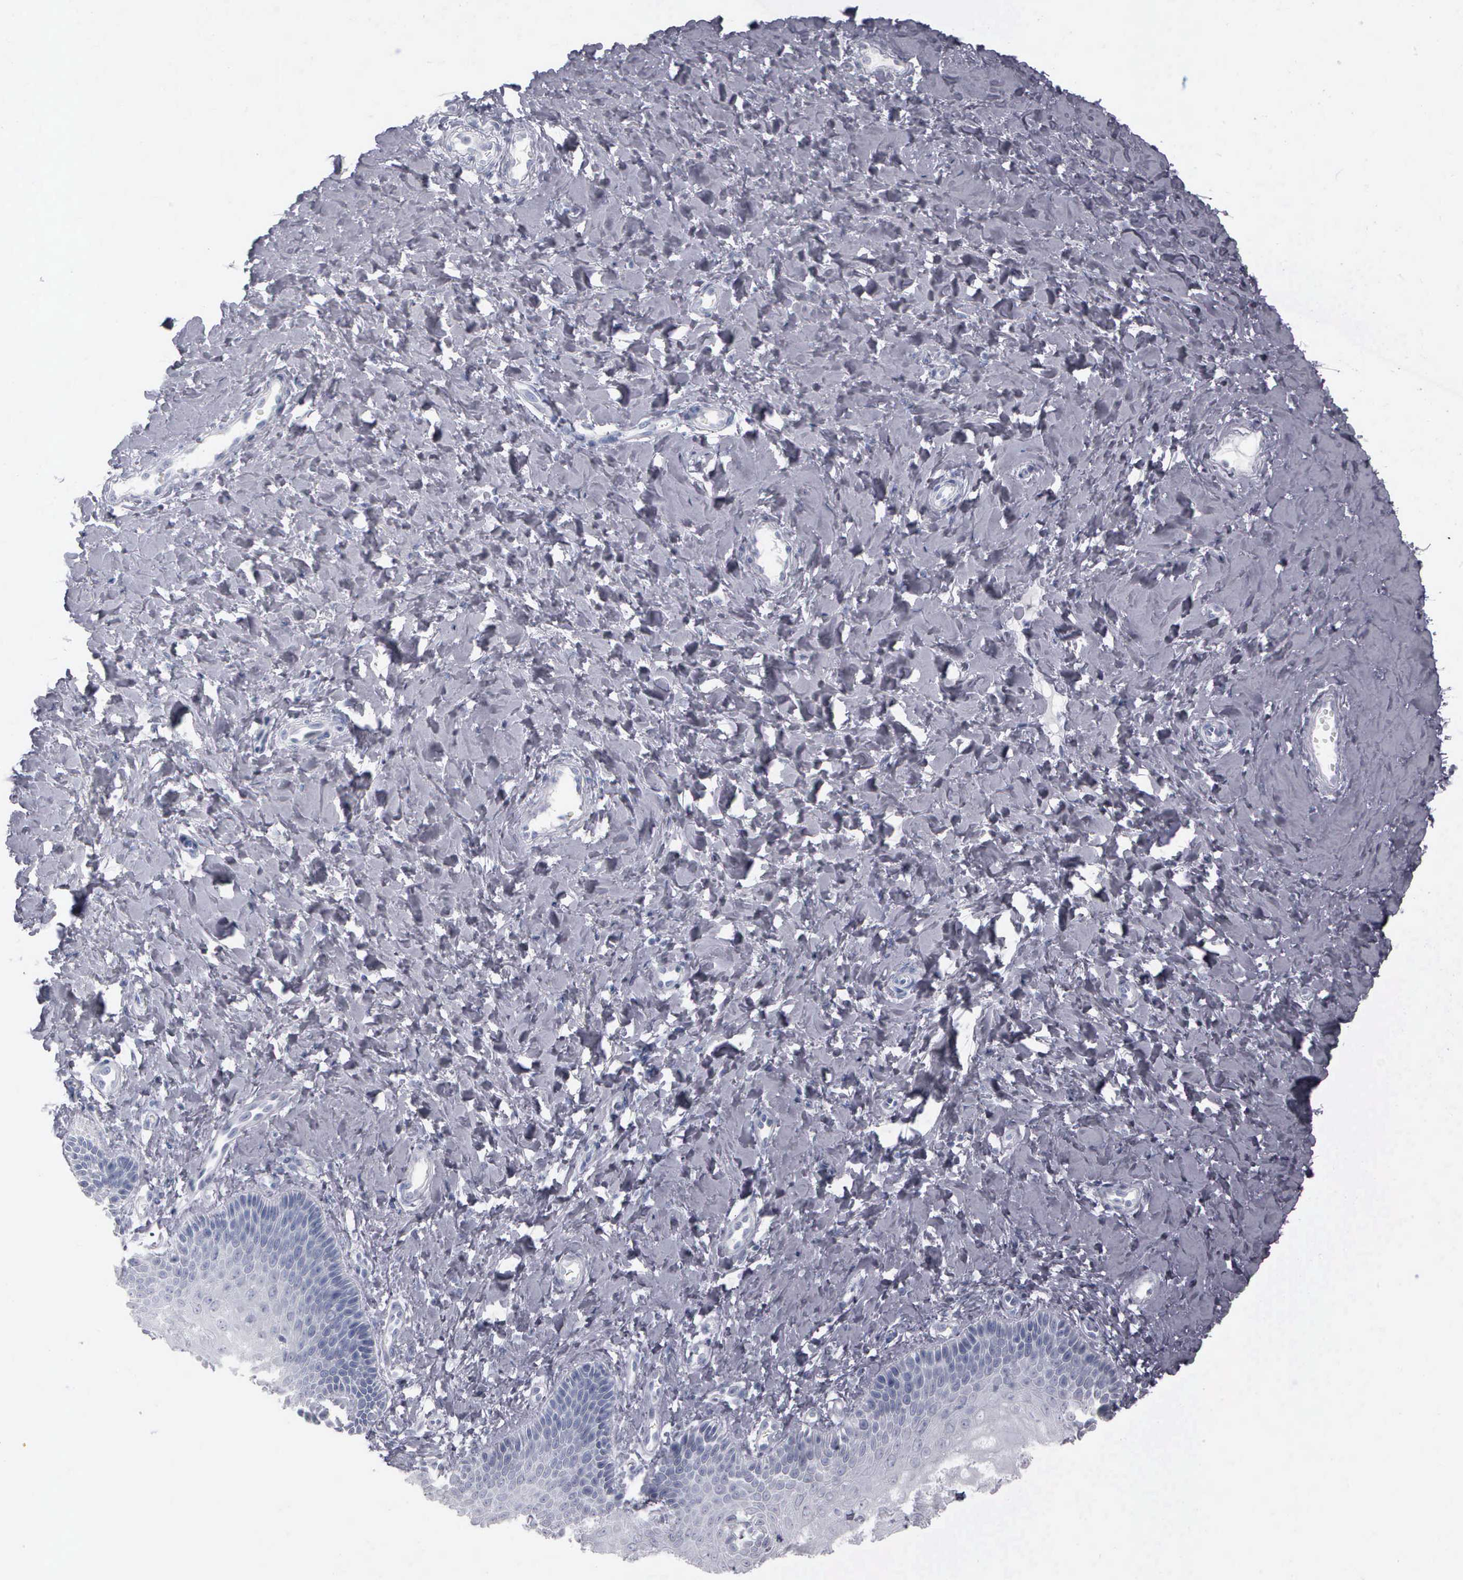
{"staining": {"intensity": "negative", "quantity": "none", "location": "none"}, "tissue": "vagina", "cell_type": "Squamous epithelial cells", "image_type": "normal", "snomed": [{"axis": "morphology", "description": "Normal tissue, NOS"}, {"axis": "topography", "description": "Vagina"}], "caption": "Squamous epithelial cells are negative for protein expression in unremarkable human vagina. (Stains: DAB (3,3'-diaminobenzidine) immunohistochemistry with hematoxylin counter stain, Microscopy: brightfield microscopy at high magnification).", "gene": "NKX2", "patient": {"sex": "female", "age": 68}}